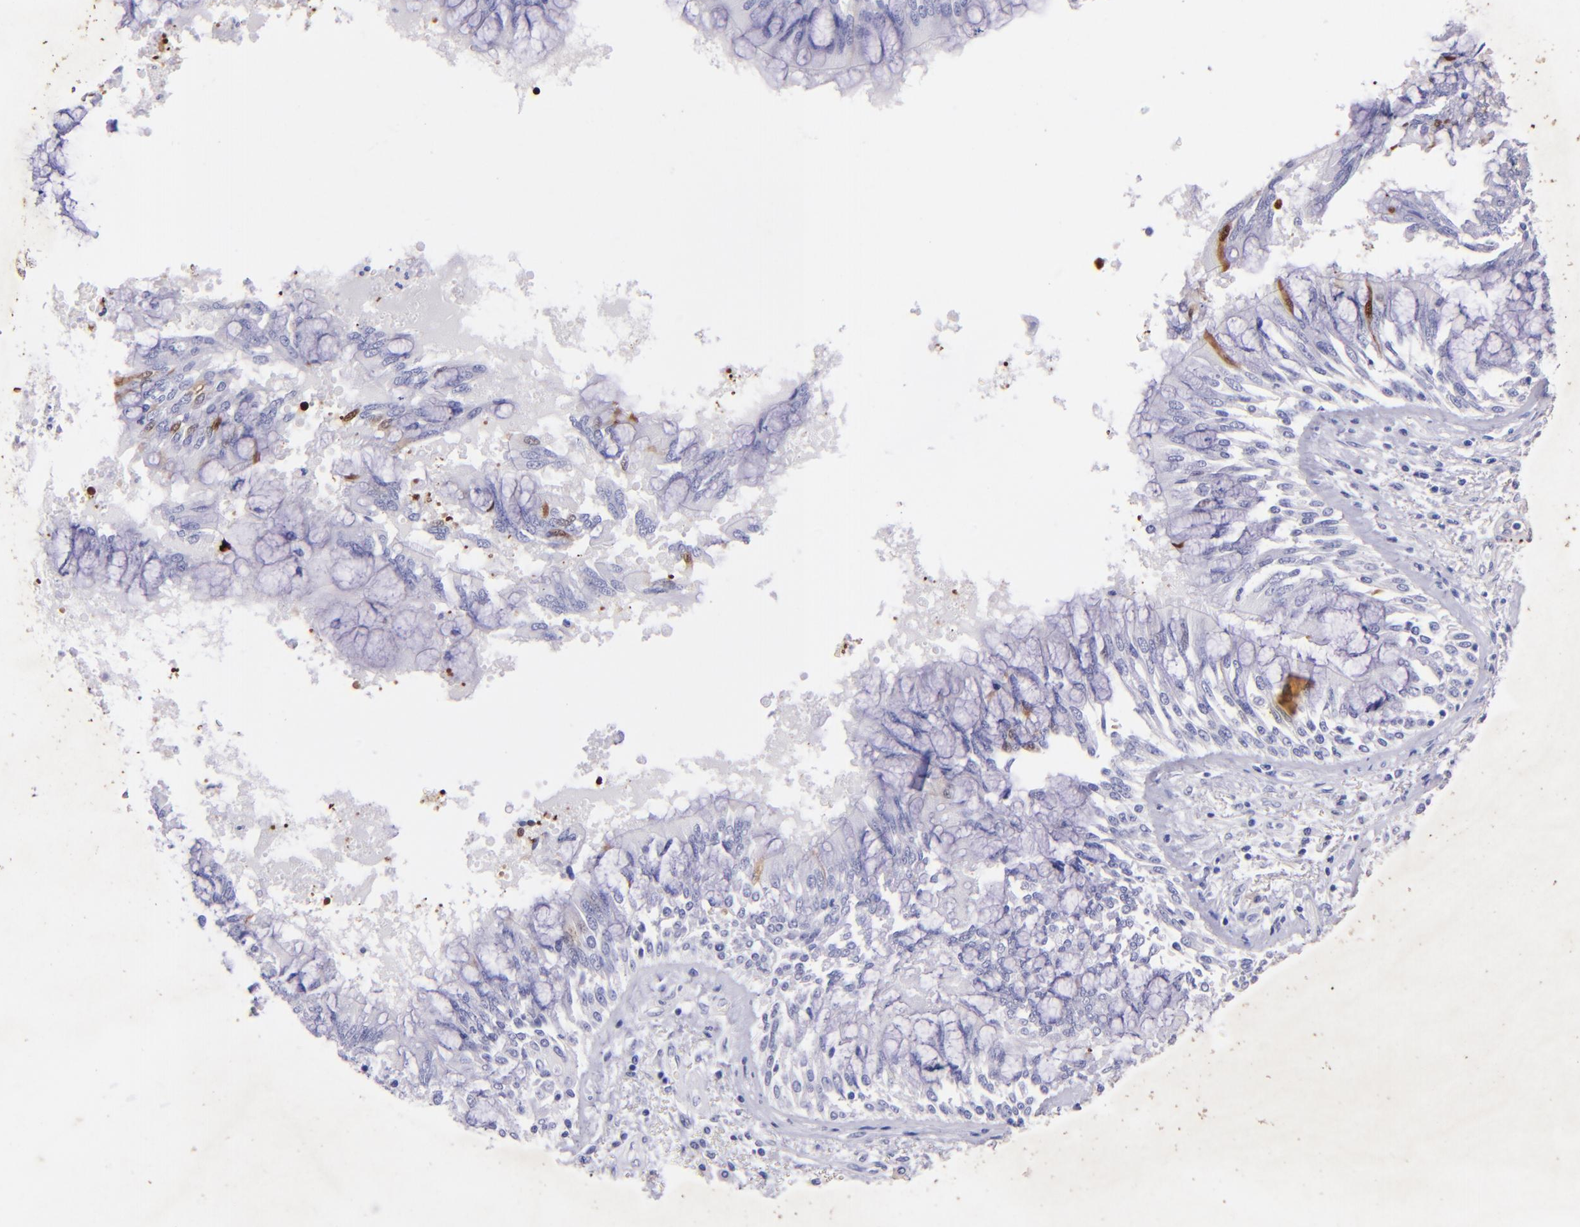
{"staining": {"intensity": "negative", "quantity": "none", "location": "none"}, "tissue": "bronchus", "cell_type": "Respiratory epithelial cells", "image_type": "normal", "snomed": [{"axis": "morphology", "description": "Normal tissue, NOS"}, {"axis": "topography", "description": "Cartilage tissue"}, {"axis": "topography", "description": "Bronchus"}, {"axis": "topography", "description": "Lung"}, {"axis": "topography", "description": "Peripheral nerve tissue"}], "caption": "Immunohistochemical staining of normal human bronchus displays no significant positivity in respiratory epithelial cells. (DAB IHC visualized using brightfield microscopy, high magnification).", "gene": "UCHL1", "patient": {"sex": "female", "age": 49}}